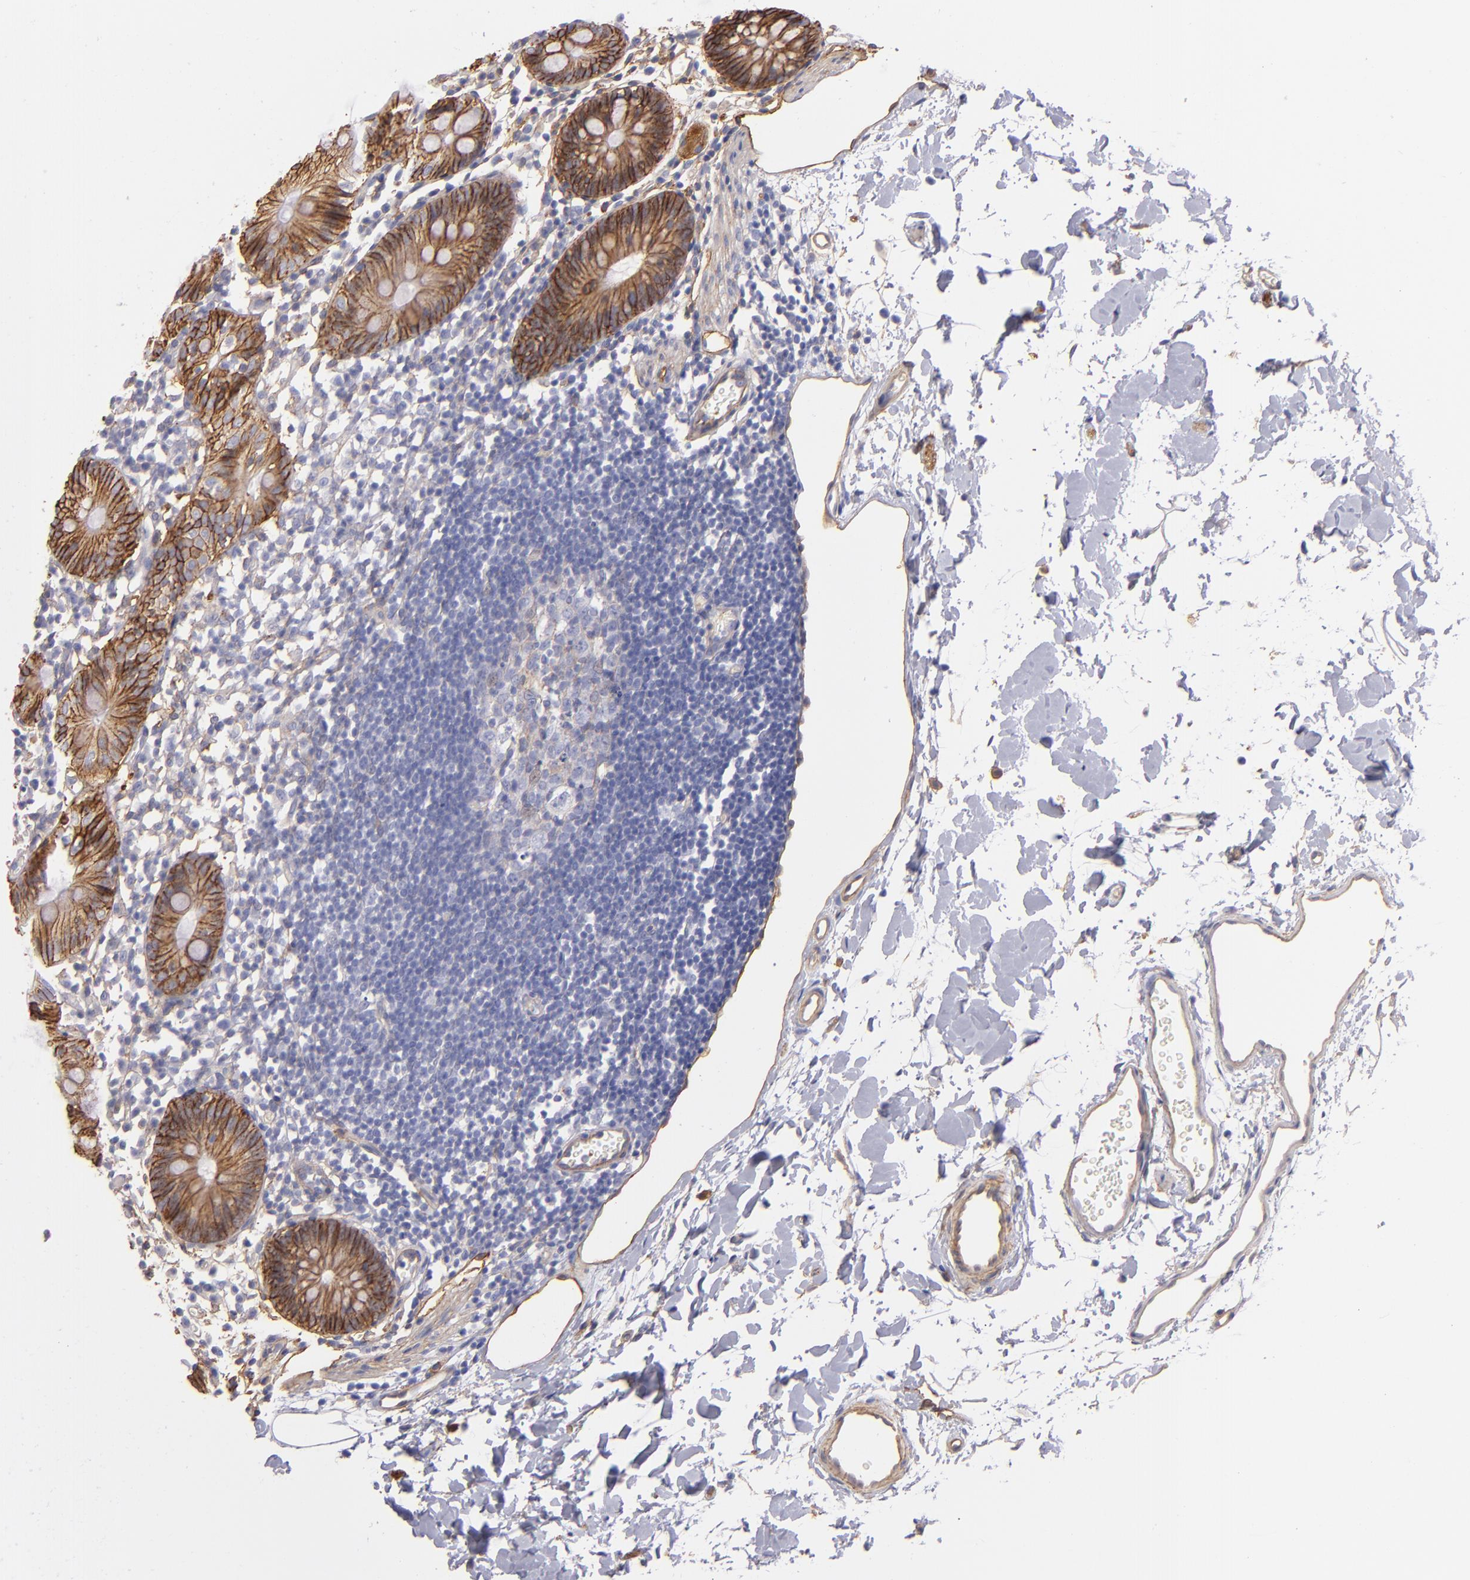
{"staining": {"intensity": "moderate", "quantity": ">75%", "location": "cytoplasmic/membranous"}, "tissue": "colon", "cell_type": "Endothelial cells", "image_type": "normal", "snomed": [{"axis": "morphology", "description": "Normal tissue, NOS"}, {"axis": "topography", "description": "Colon"}], "caption": "DAB immunohistochemical staining of benign human colon shows moderate cytoplasmic/membranous protein expression in approximately >75% of endothelial cells.", "gene": "CD151", "patient": {"sex": "male", "age": 14}}